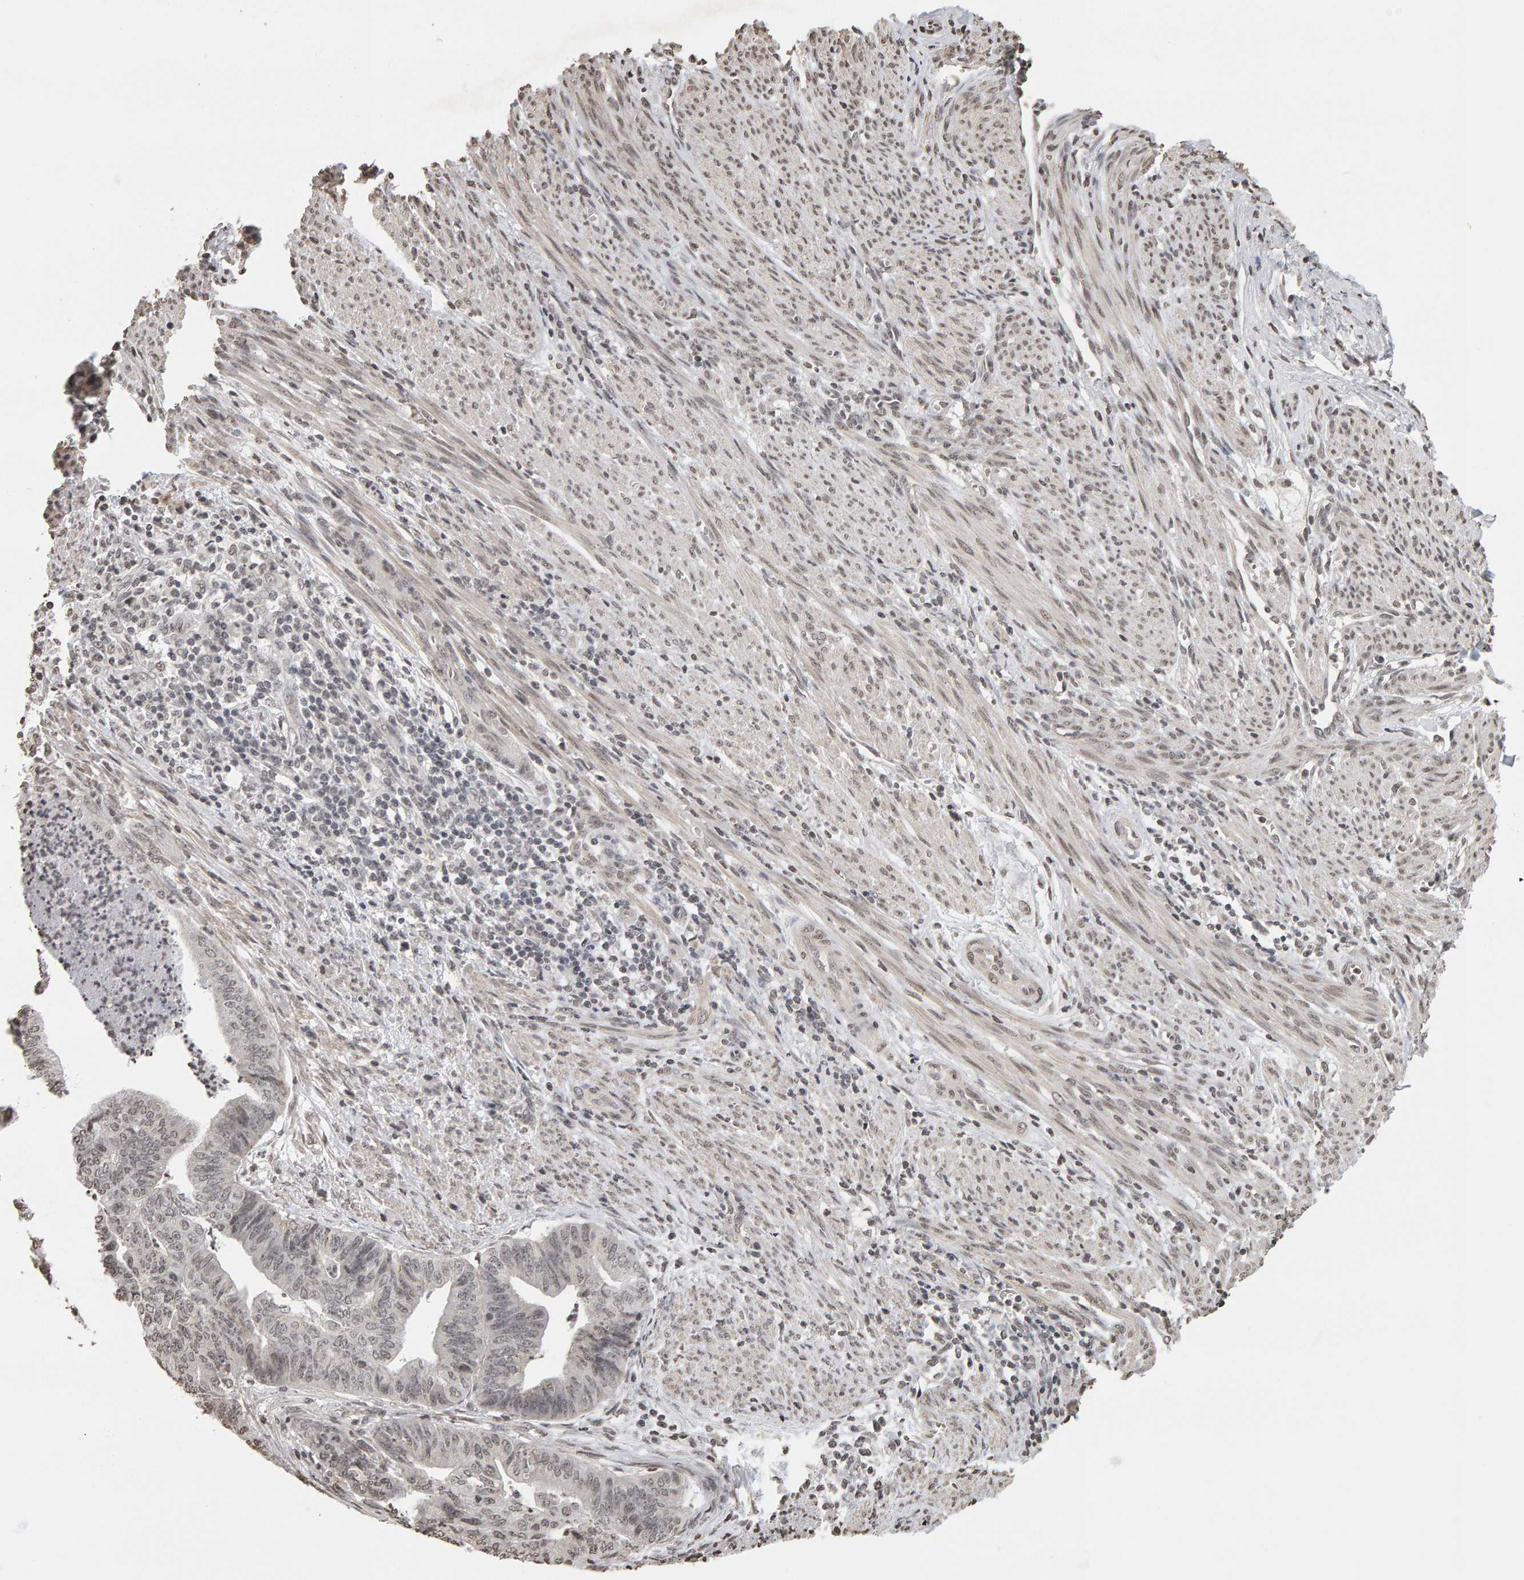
{"staining": {"intensity": "weak", "quantity": "<25%", "location": "nuclear"}, "tissue": "endometrial cancer", "cell_type": "Tumor cells", "image_type": "cancer", "snomed": [{"axis": "morphology", "description": "Polyp, NOS"}, {"axis": "morphology", "description": "Adenocarcinoma, NOS"}, {"axis": "morphology", "description": "Adenoma, NOS"}, {"axis": "topography", "description": "Endometrium"}], "caption": "Immunohistochemistry image of human endometrial polyp stained for a protein (brown), which displays no expression in tumor cells.", "gene": "AFF4", "patient": {"sex": "female", "age": 79}}